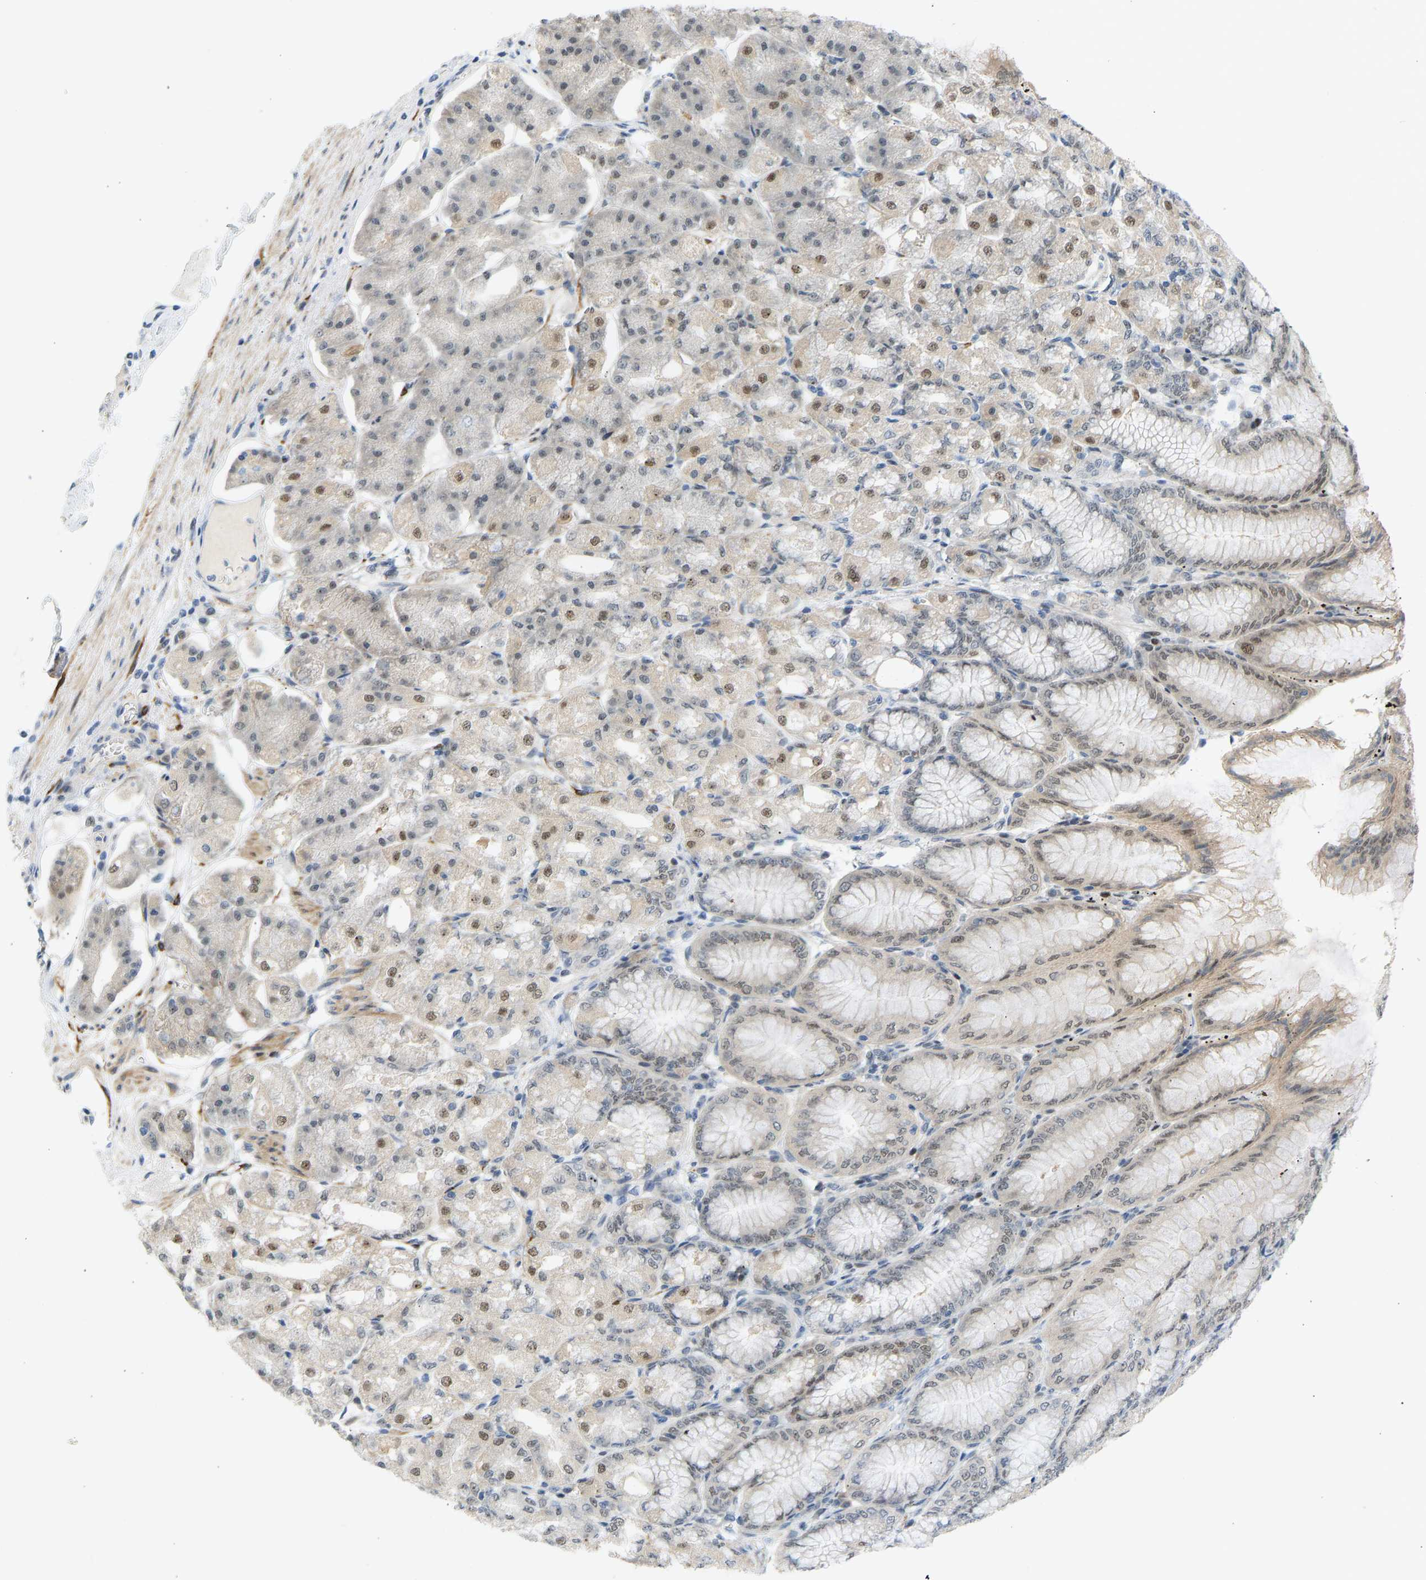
{"staining": {"intensity": "weak", "quantity": "25%-75%", "location": "nuclear"}, "tissue": "stomach", "cell_type": "Glandular cells", "image_type": "normal", "snomed": [{"axis": "morphology", "description": "Normal tissue, NOS"}, {"axis": "topography", "description": "Stomach, lower"}], "caption": "DAB (3,3'-diaminobenzidine) immunohistochemical staining of unremarkable stomach displays weak nuclear protein staining in approximately 25%-75% of glandular cells. The staining was performed using DAB to visualize the protein expression in brown, while the nuclei were stained in blue with hematoxylin (Magnification: 20x).", "gene": "BAG1", "patient": {"sex": "male", "age": 71}}